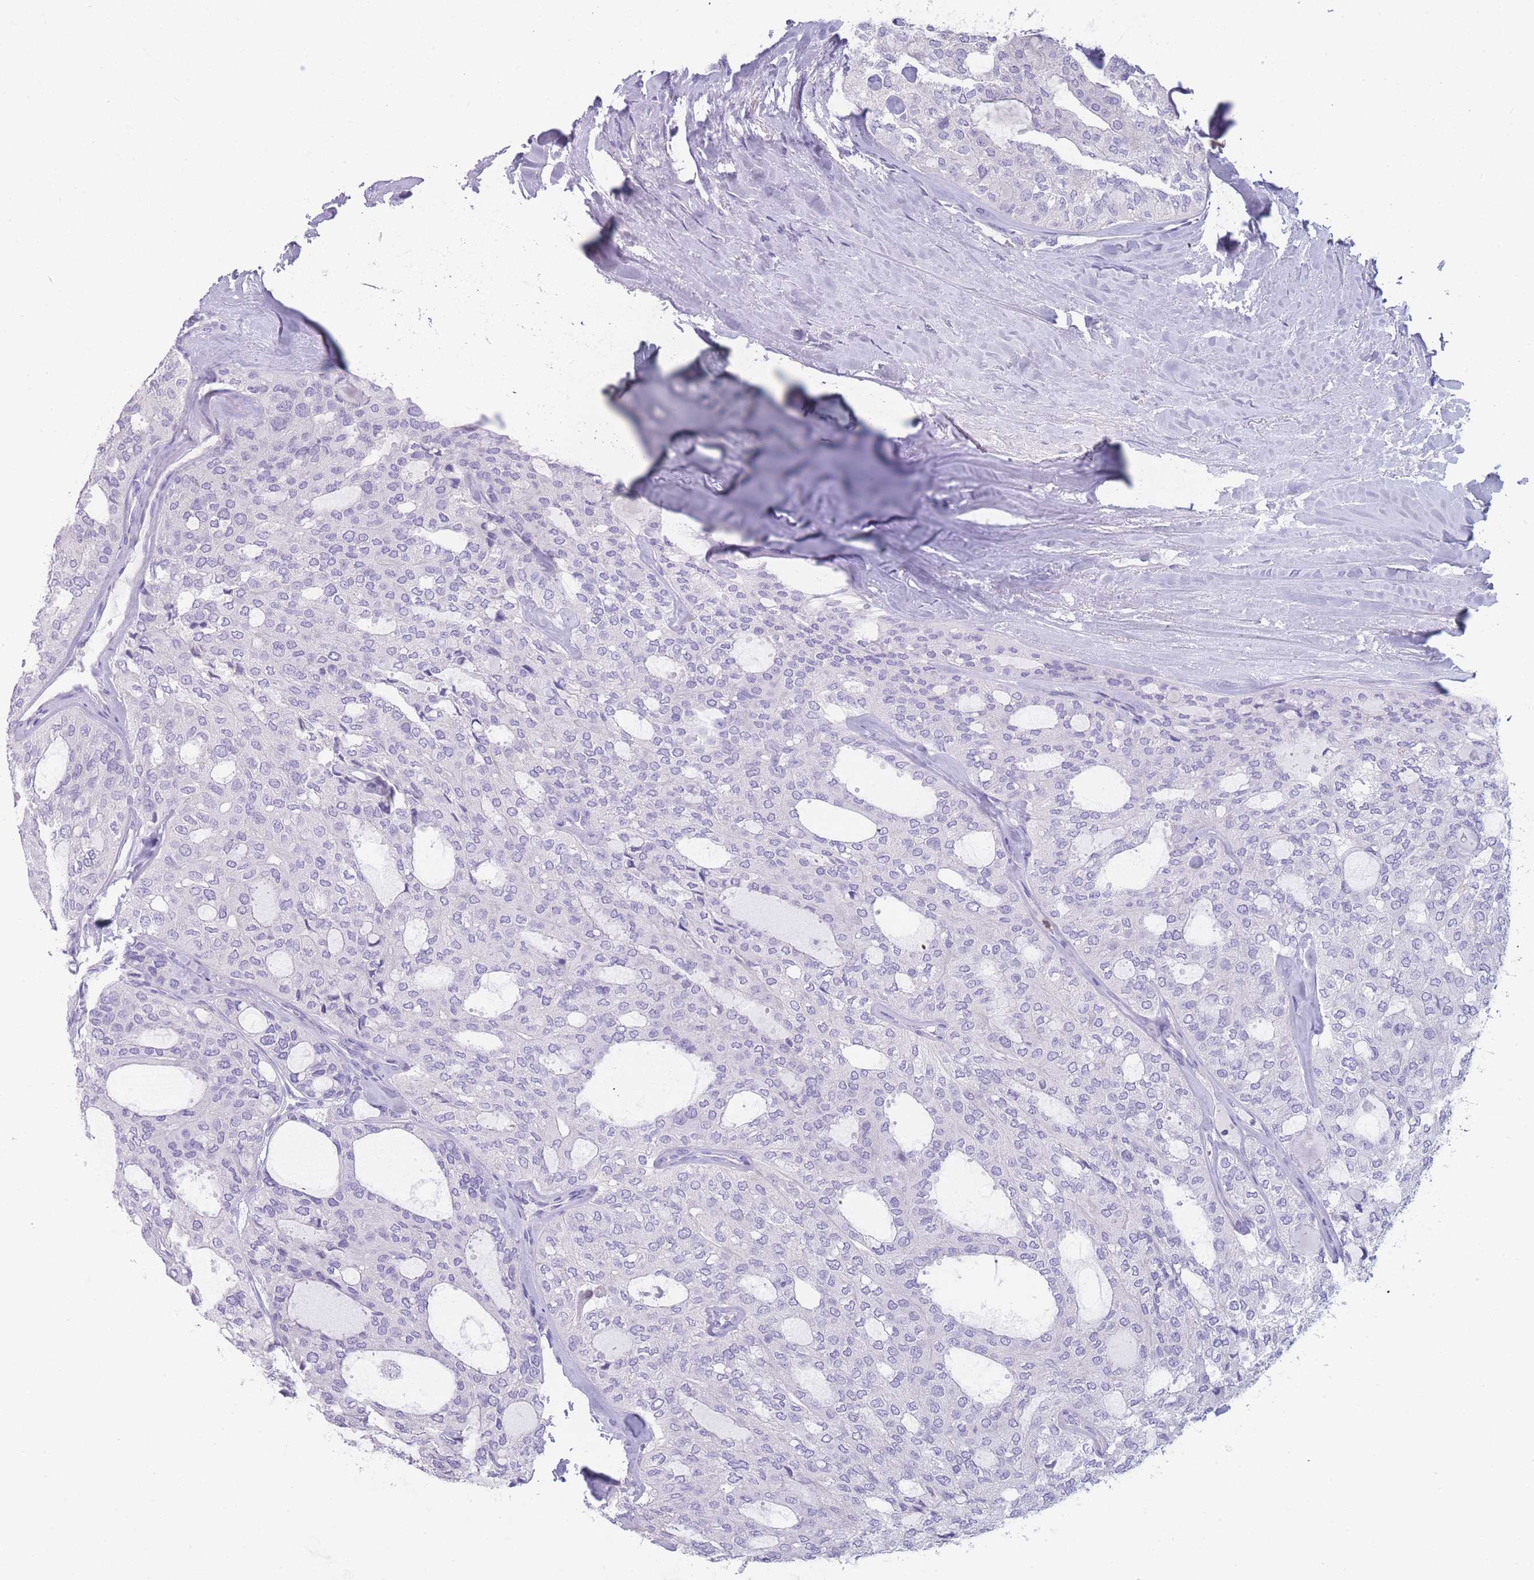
{"staining": {"intensity": "negative", "quantity": "none", "location": "none"}, "tissue": "thyroid cancer", "cell_type": "Tumor cells", "image_type": "cancer", "snomed": [{"axis": "morphology", "description": "Follicular adenoma carcinoma, NOS"}, {"axis": "topography", "description": "Thyroid gland"}], "caption": "Thyroid cancer stained for a protein using IHC demonstrates no positivity tumor cells.", "gene": "ZNF627", "patient": {"sex": "male", "age": 75}}